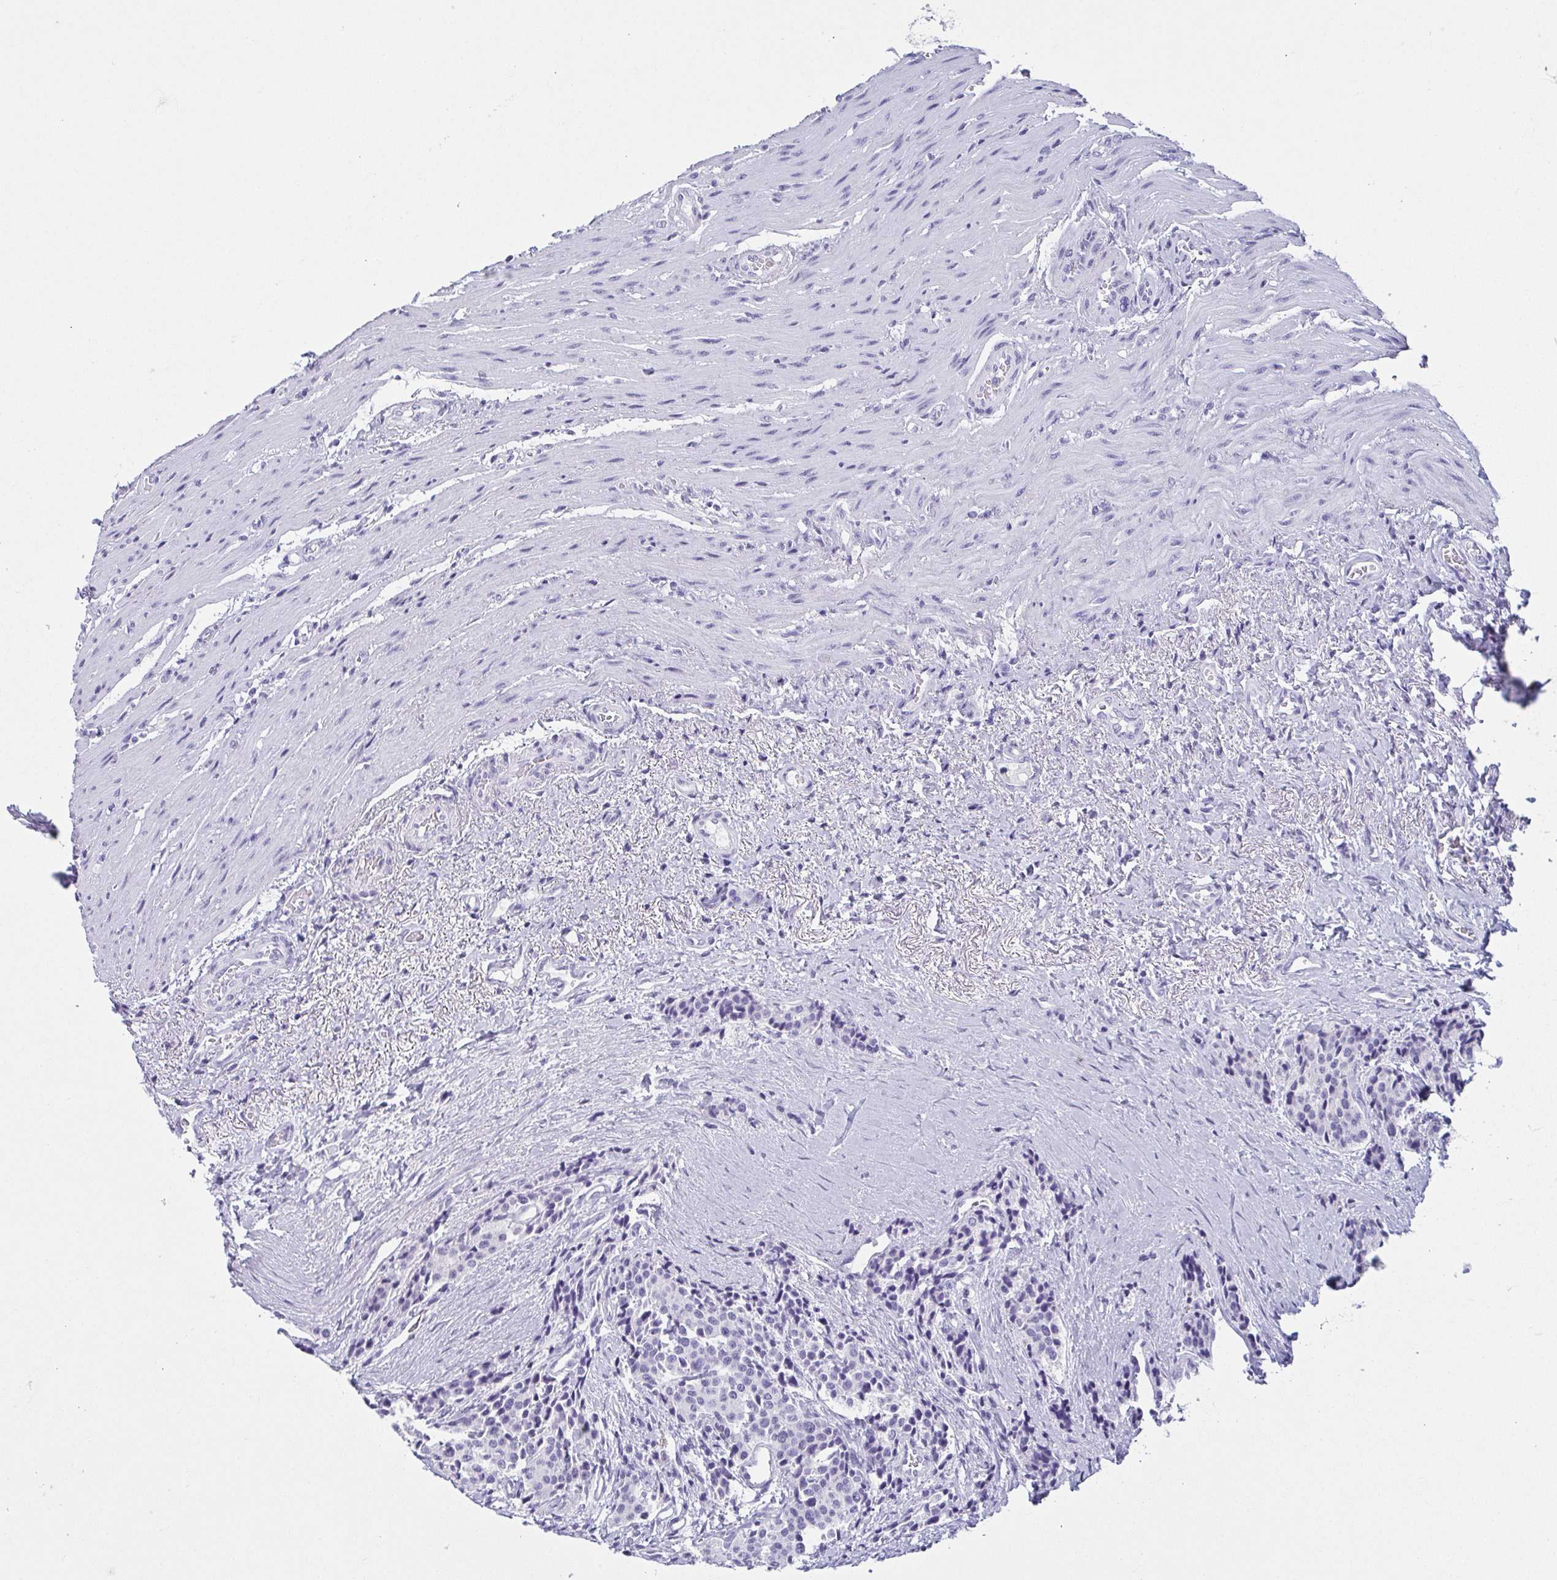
{"staining": {"intensity": "negative", "quantity": "none", "location": "none"}, "tissue": "carcinoid", "cell_type": "Tumor cells", "image_type": "cancer", "snomed": [{"axis": "morphology", "description": "Carcinoid, malignant, NOS"}, {"axis": "topography", "description": "Small intestine"}], "caption": "Image shows no protein staining in tumor cells of carcinoid tissue.", "gene": "ZG16B", "patient": {"sex": "male", "age": 73}}